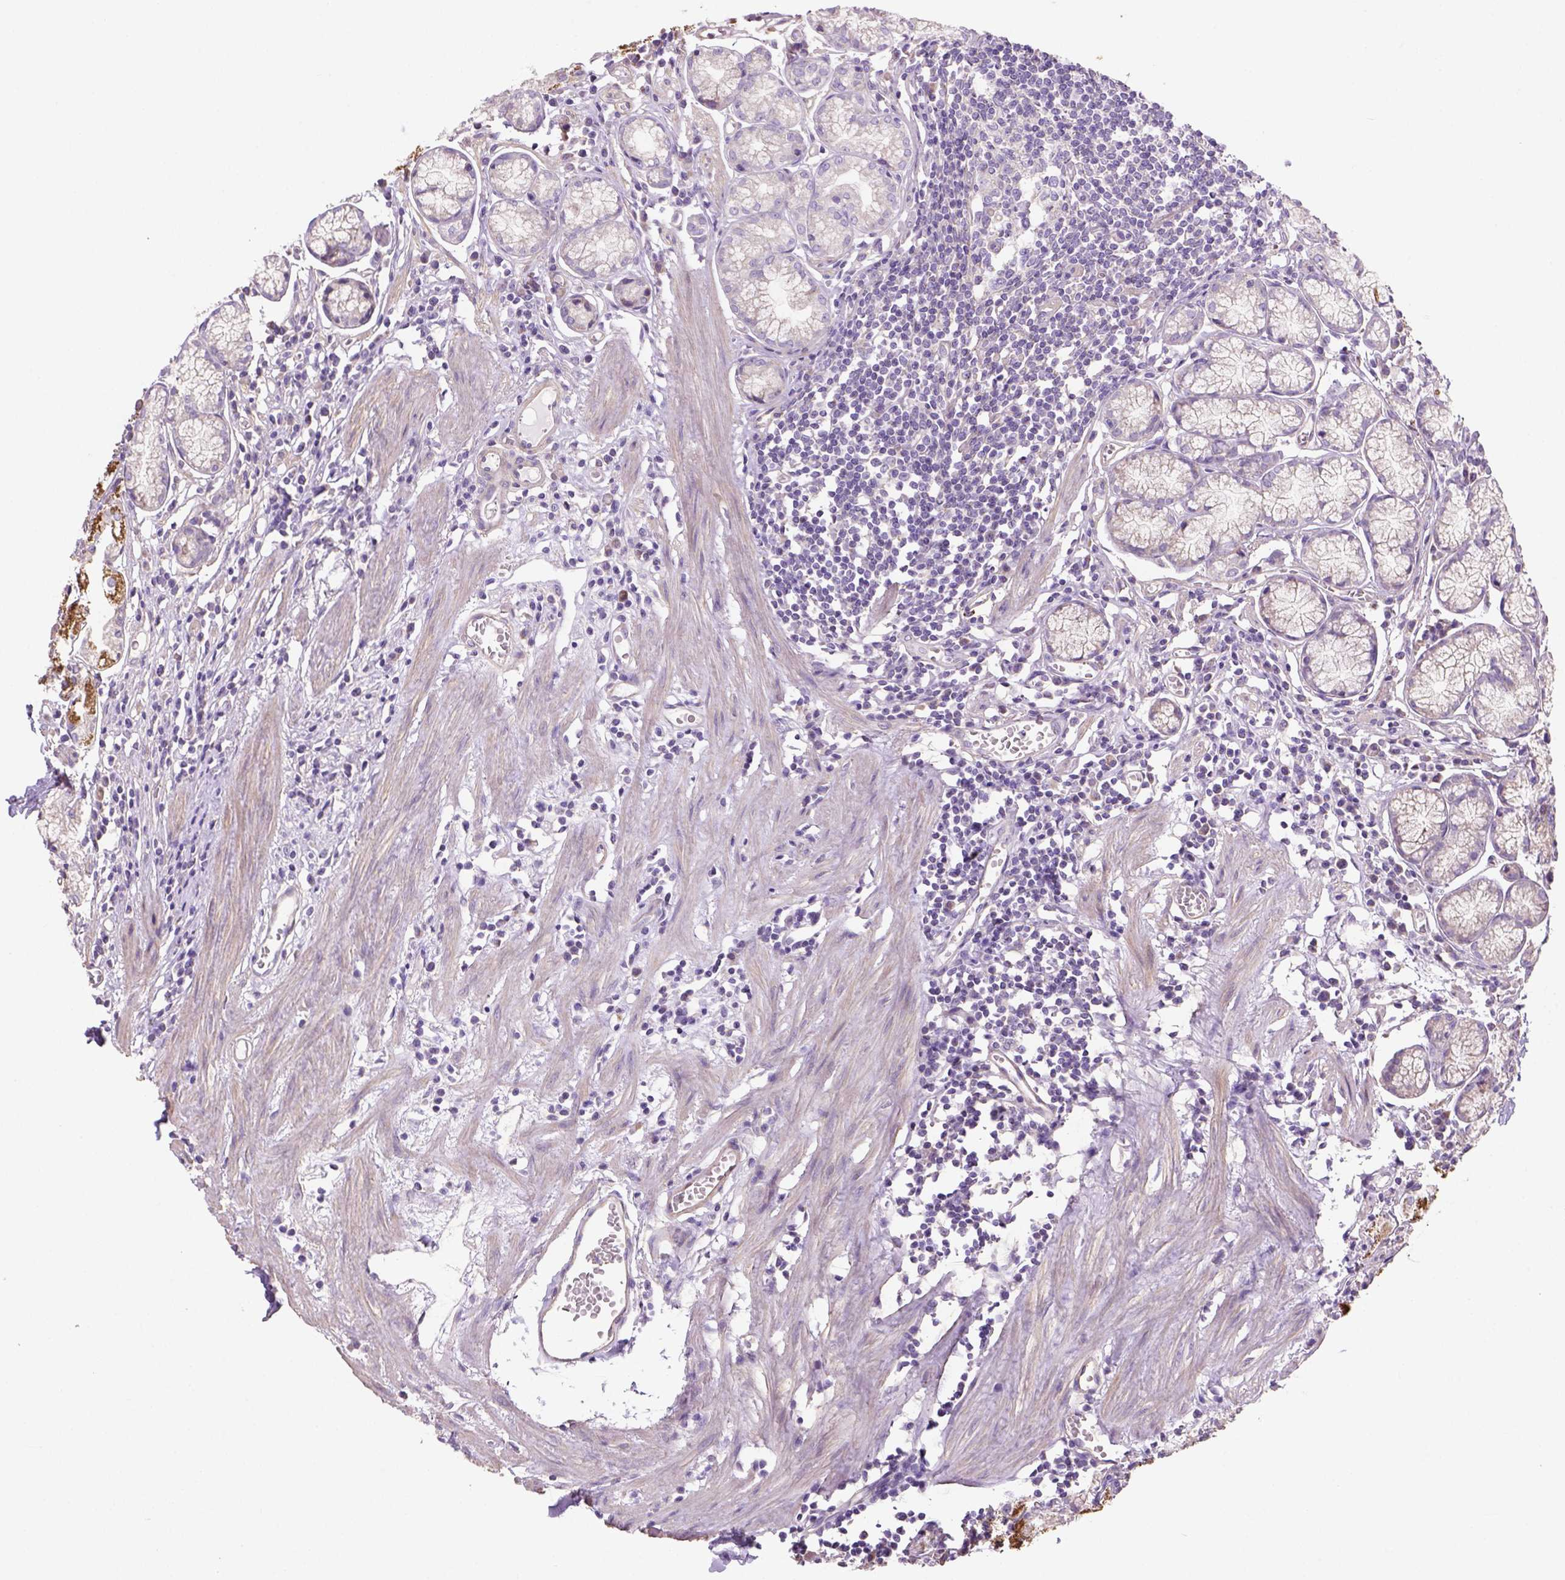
{"staining": {"intensity": "moderate", "quantity": "<25%", "location": "cytoplasmic/membranous"}, "tissue": "stomach", "cell_type": "Glandular cells", "image_type": "normal", "snomed": [{"axis": "morphology", "description": "Normal tissue, NOS"}, {"axis": "topography", "description": "Stomach"}], "caption": "DAB (3,3'-diaminobenzidine) immunohistochemical staining of normal stomach exhibits moderate cytoplasmic/membranous protein expression in approximately <25% of glandular cells.", "gene": "HTRA1", "patient": {"sex": "male", "age": 55}}